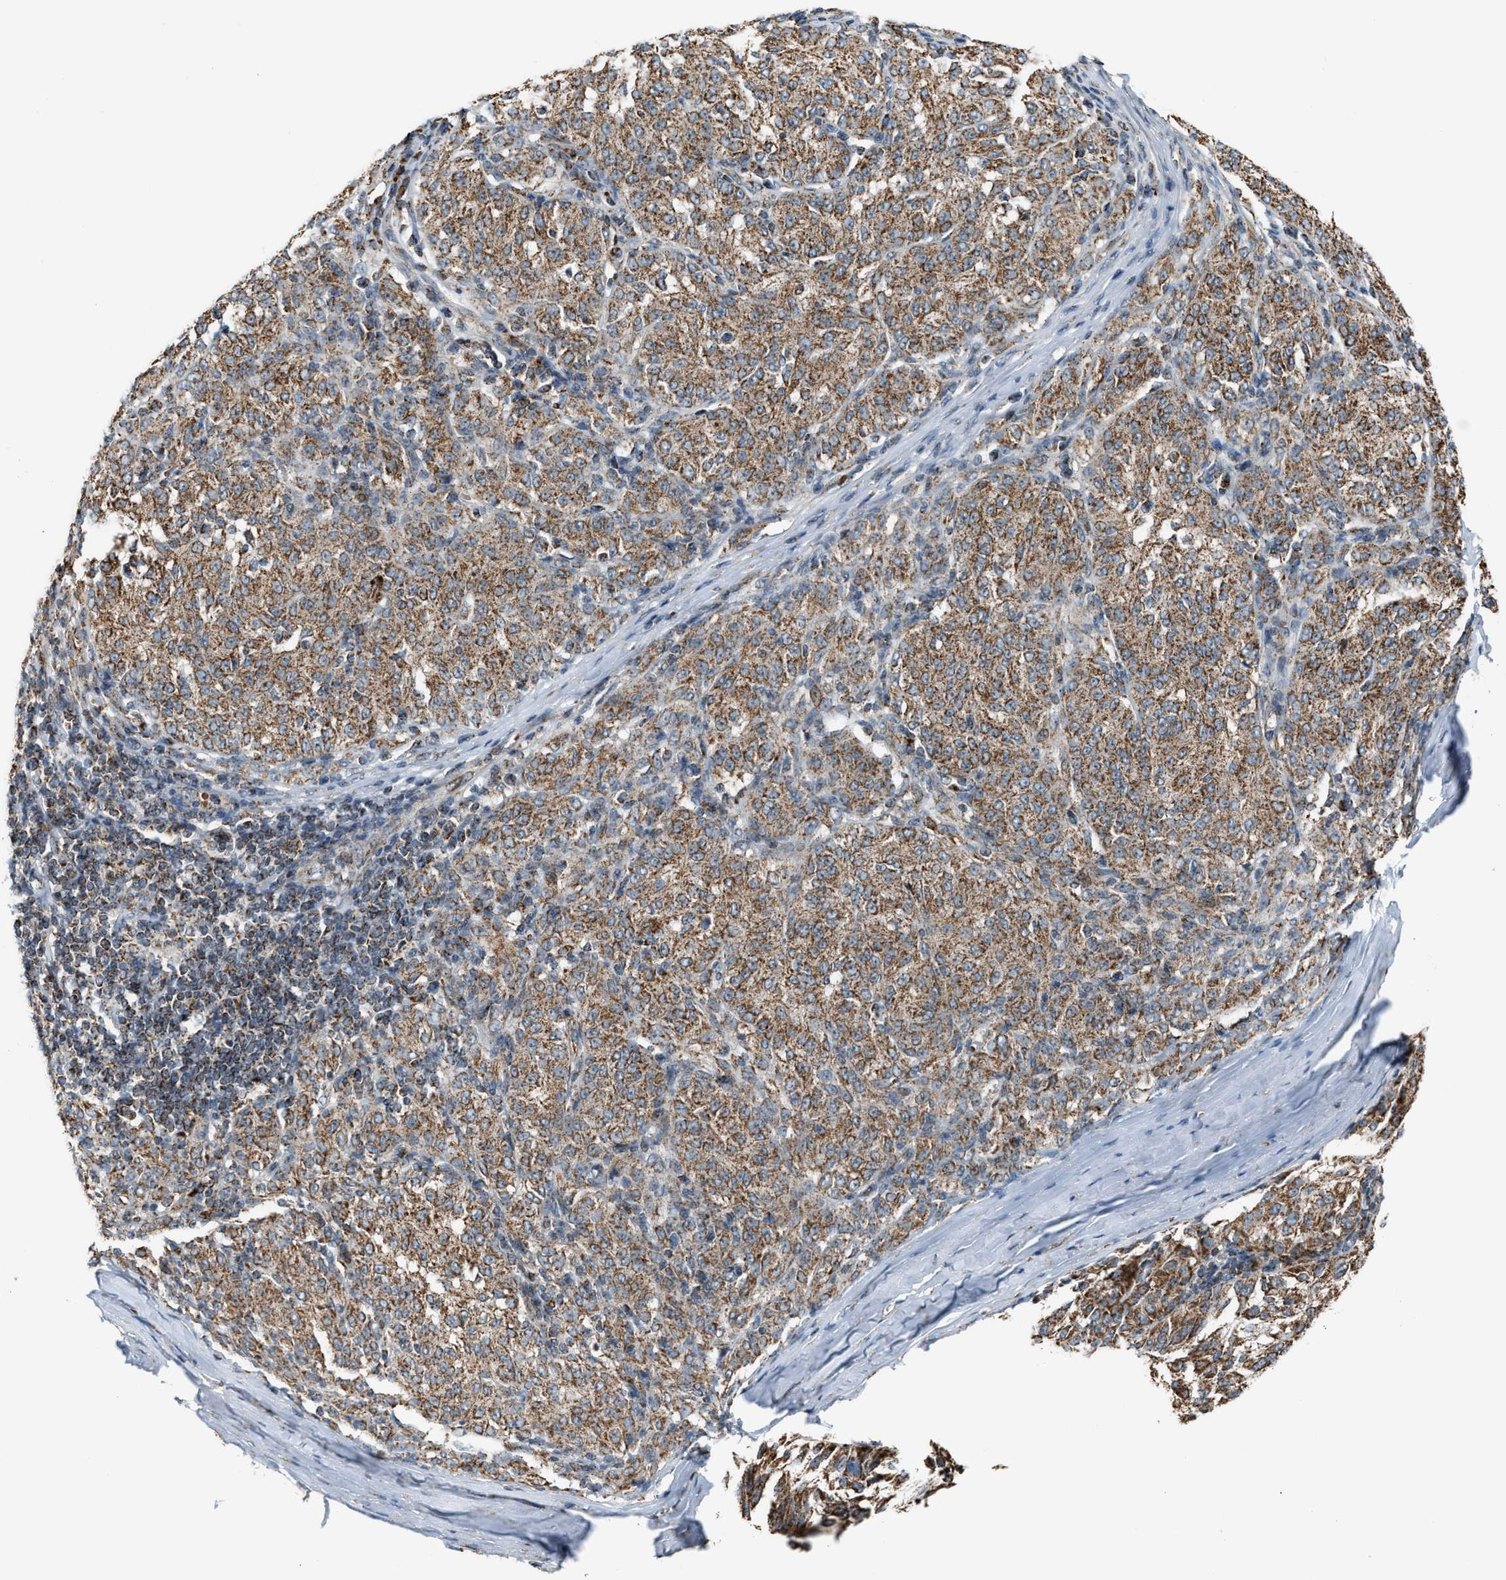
{"staining": {"intensity": "moderate", "quantity": ">75%", "location": "cytoplasmic/membranous"}, "tissue": "melanoma", "cell_type": "Tumor cells", "image_type": "cancer", "snomed": [{"axis": "morphology", "description": "Malignant melanoma, NOS"}, {"axis": "topography", "description": "Skin"}], "caption": "A brown stain shows moderate cytoplasmic/membranous staining of a protein in melanoma tumor cells.", "gene": "CHN2", "patient": {"sex": "female", "age": 72}}